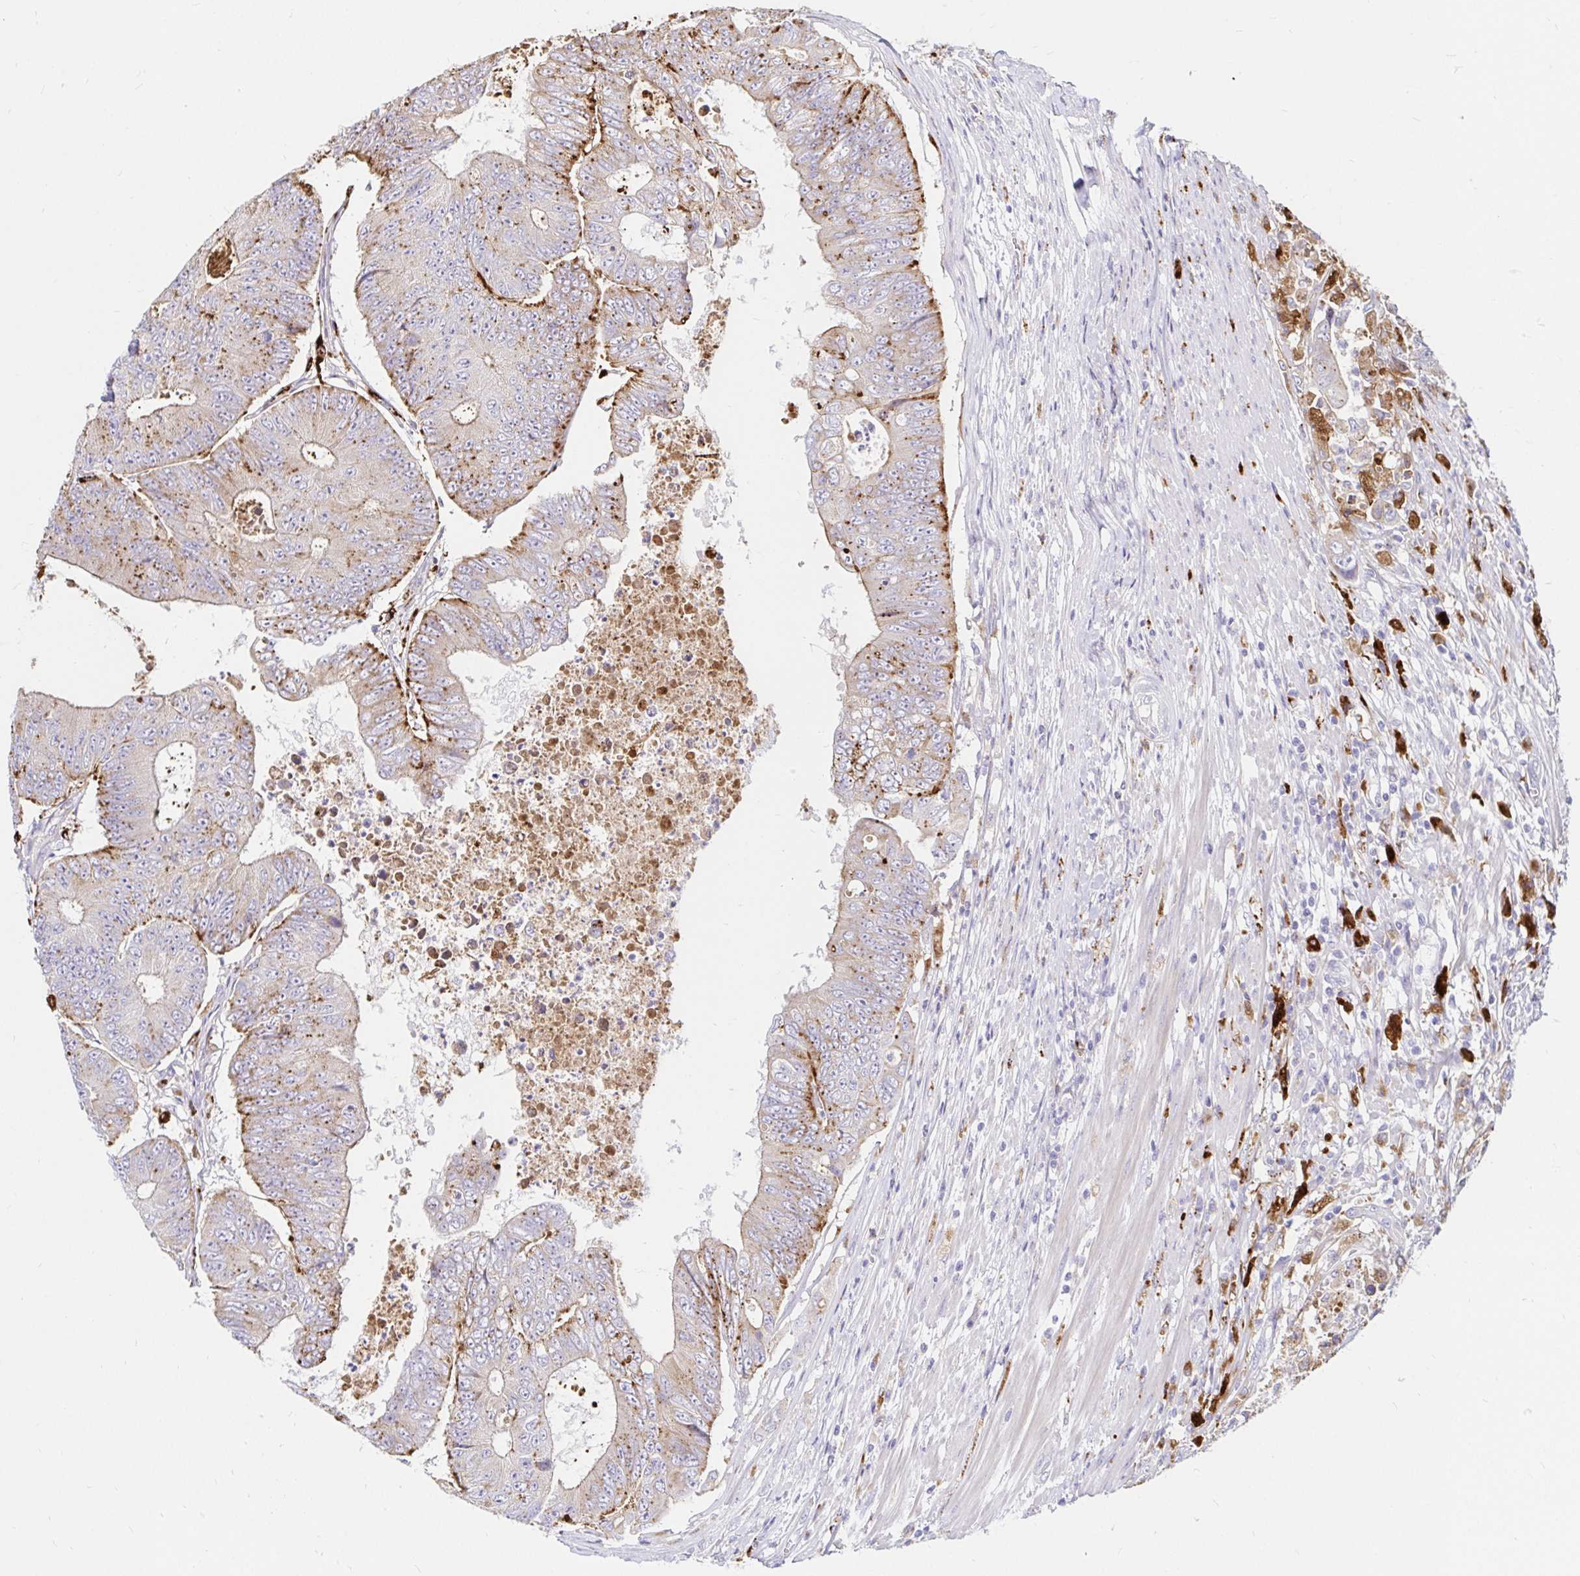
{"staining": {"intensity": "strong", "quantity": "<25%", "location": "cytoplasmic/membranous"}, "tissue": "colorectal cancer", "cell_type": "Tumor cells", "image_type": "cancer", "snomed": [{"axis": "morphology", "description": "Adenocarcinoma, NOS"}, {"axis": "topography", "description": "Colon"}], "caption": "Immunohistochemistry (IHC) image of colorectal cancer stained for a protein (brown), which reveals medium levels of strong cytoplasmic/membranous staining in approximately <25% of tumor cells.", "gene": "FUCA1", "patient": {"sex": "female", "age": 48}}